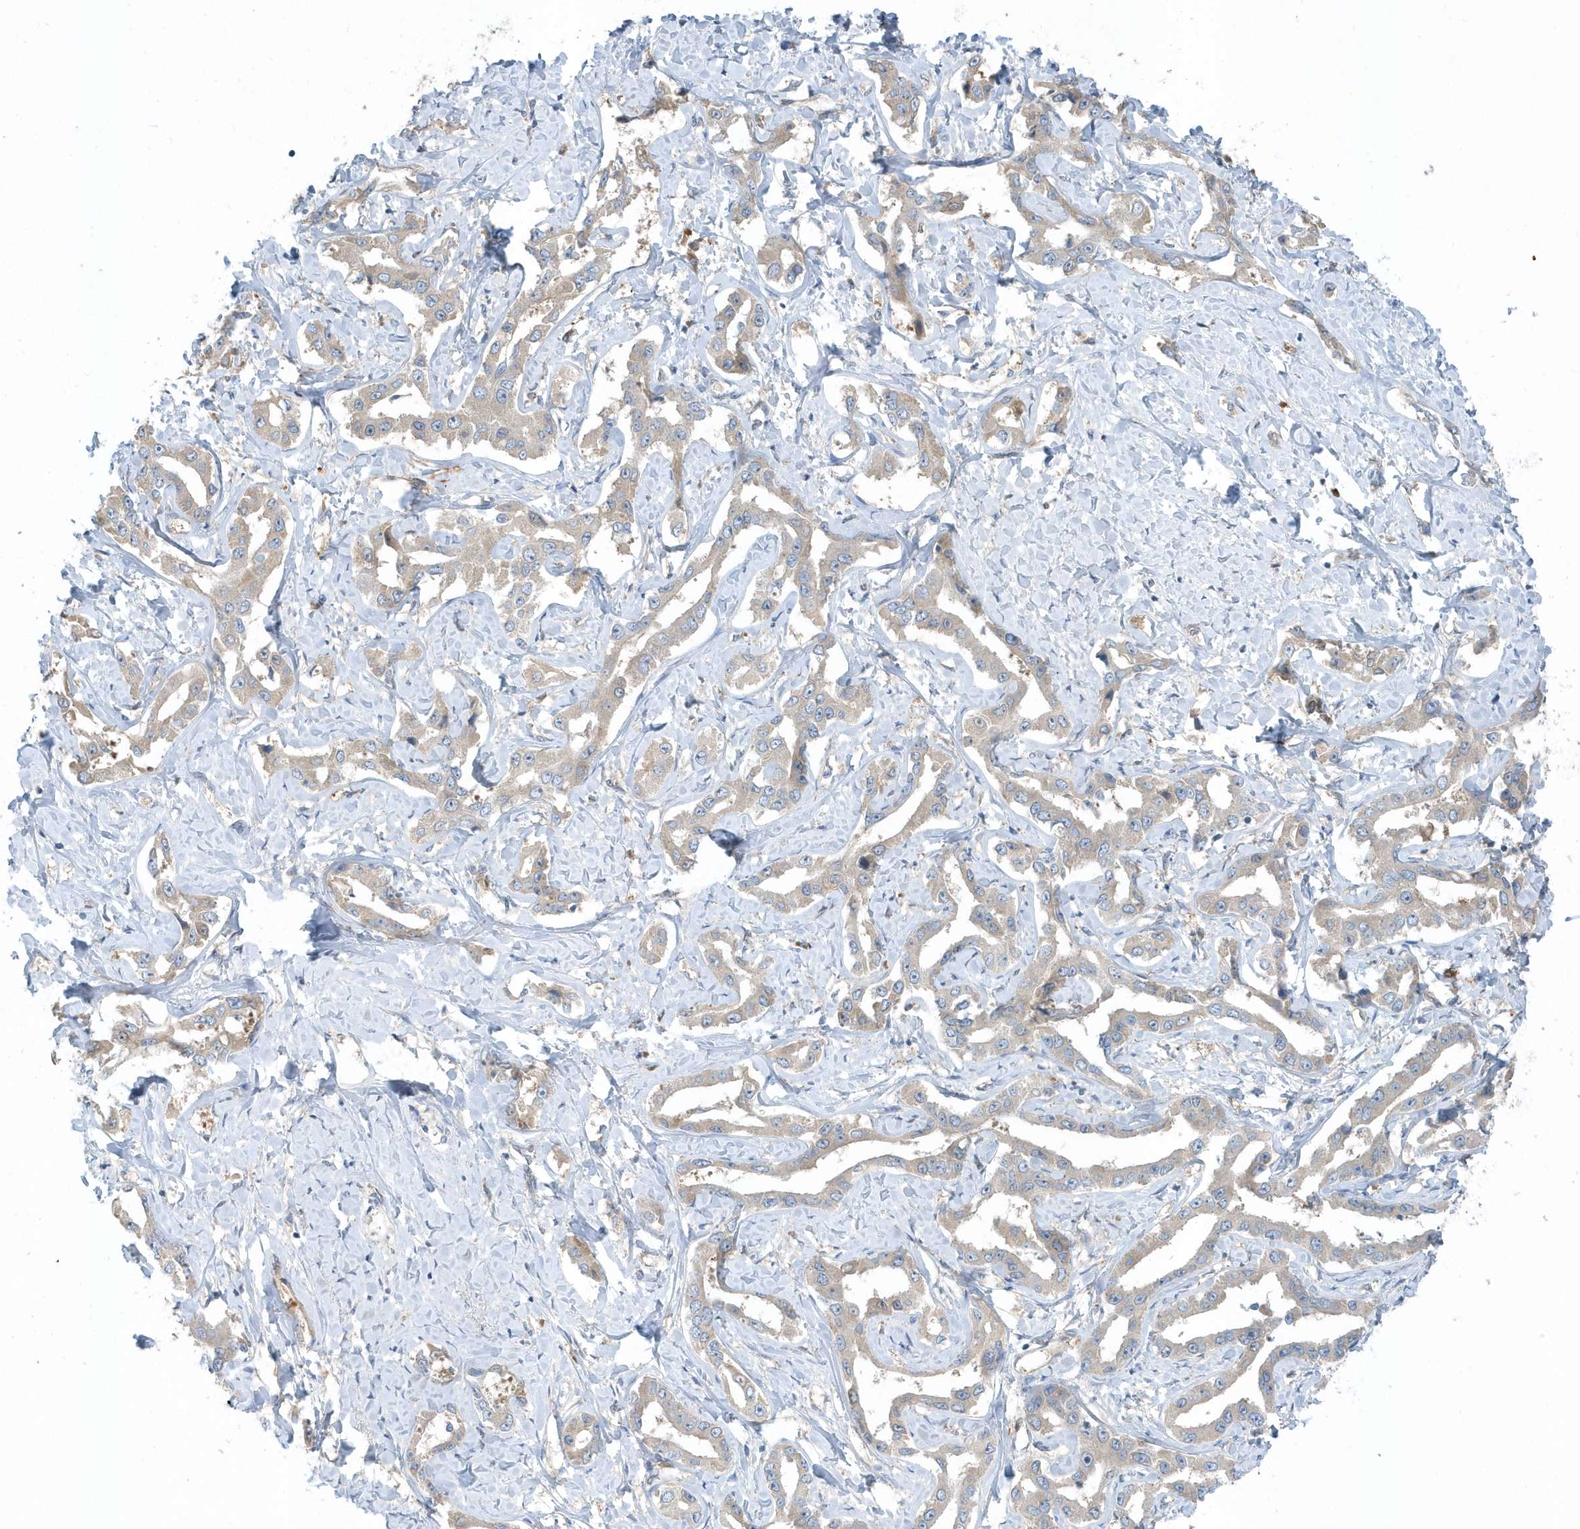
{"staining": {"intensity": "weak", "quantity": "25%-75%", "location": "cytoplasmic/membranous"}, "tissue": "liver cancer", "cell_type": "Tumor cells", "image_type": "cancer", "snomed": [{"axis": "morphology", "description": "Cholangiocarcinoma"}, {"axis": "topography", "description": "Liver"}], "caption": "A brown stain shows weak cytoplasmic/membranous staining of a protein in human liver cholangiocarcinoma tumor cells.", "gene": "USP53", "patient": {"sex": "male", "age": 59}}